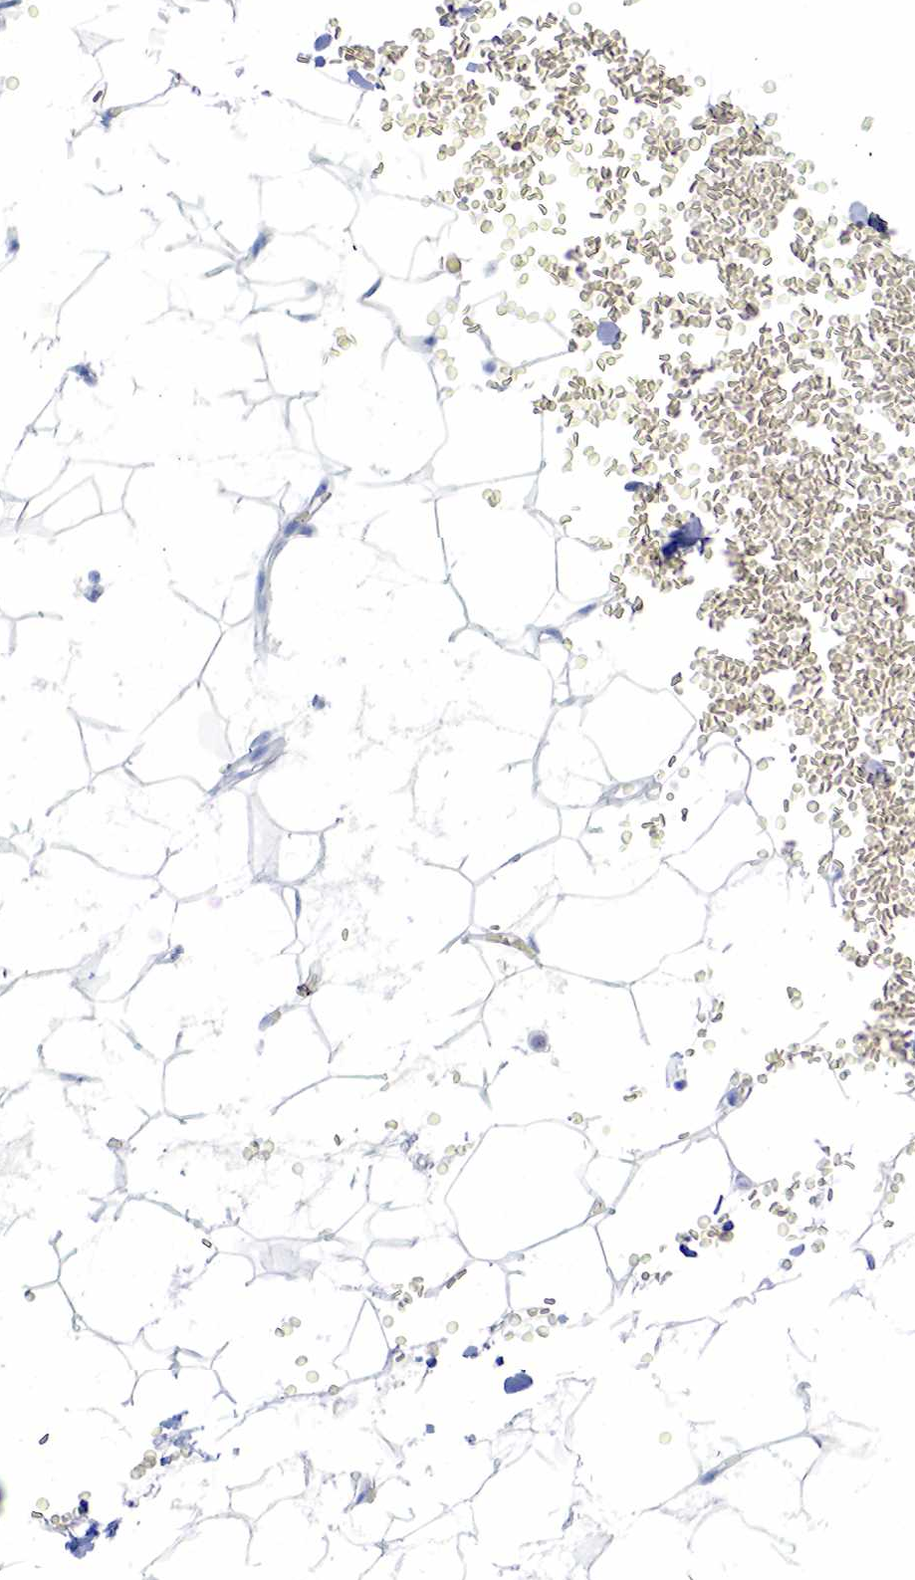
{"staining": {"intensity": "negative", "quantity": "none", "location": "none"}, "tissue": "adipose tissue", "cell_type": "Adipocytes", "image_type": "normal", "snomed": [{"axis": "morphology", "description": "Normal tissue, NOS"}, {"axis": "morphology", "description": "Inflammation, NOS"}, {"axis": "topography", "description": "Lymph node"}, {"axis": "topography", "description": "Peripheral nerve tissue"}], "caption": "Protein analysis of normal adipose tissue exhibits no significant positivity in adipocytes.", "gene": "ESR1", "patient": {"sex": "male", "age": 52}}